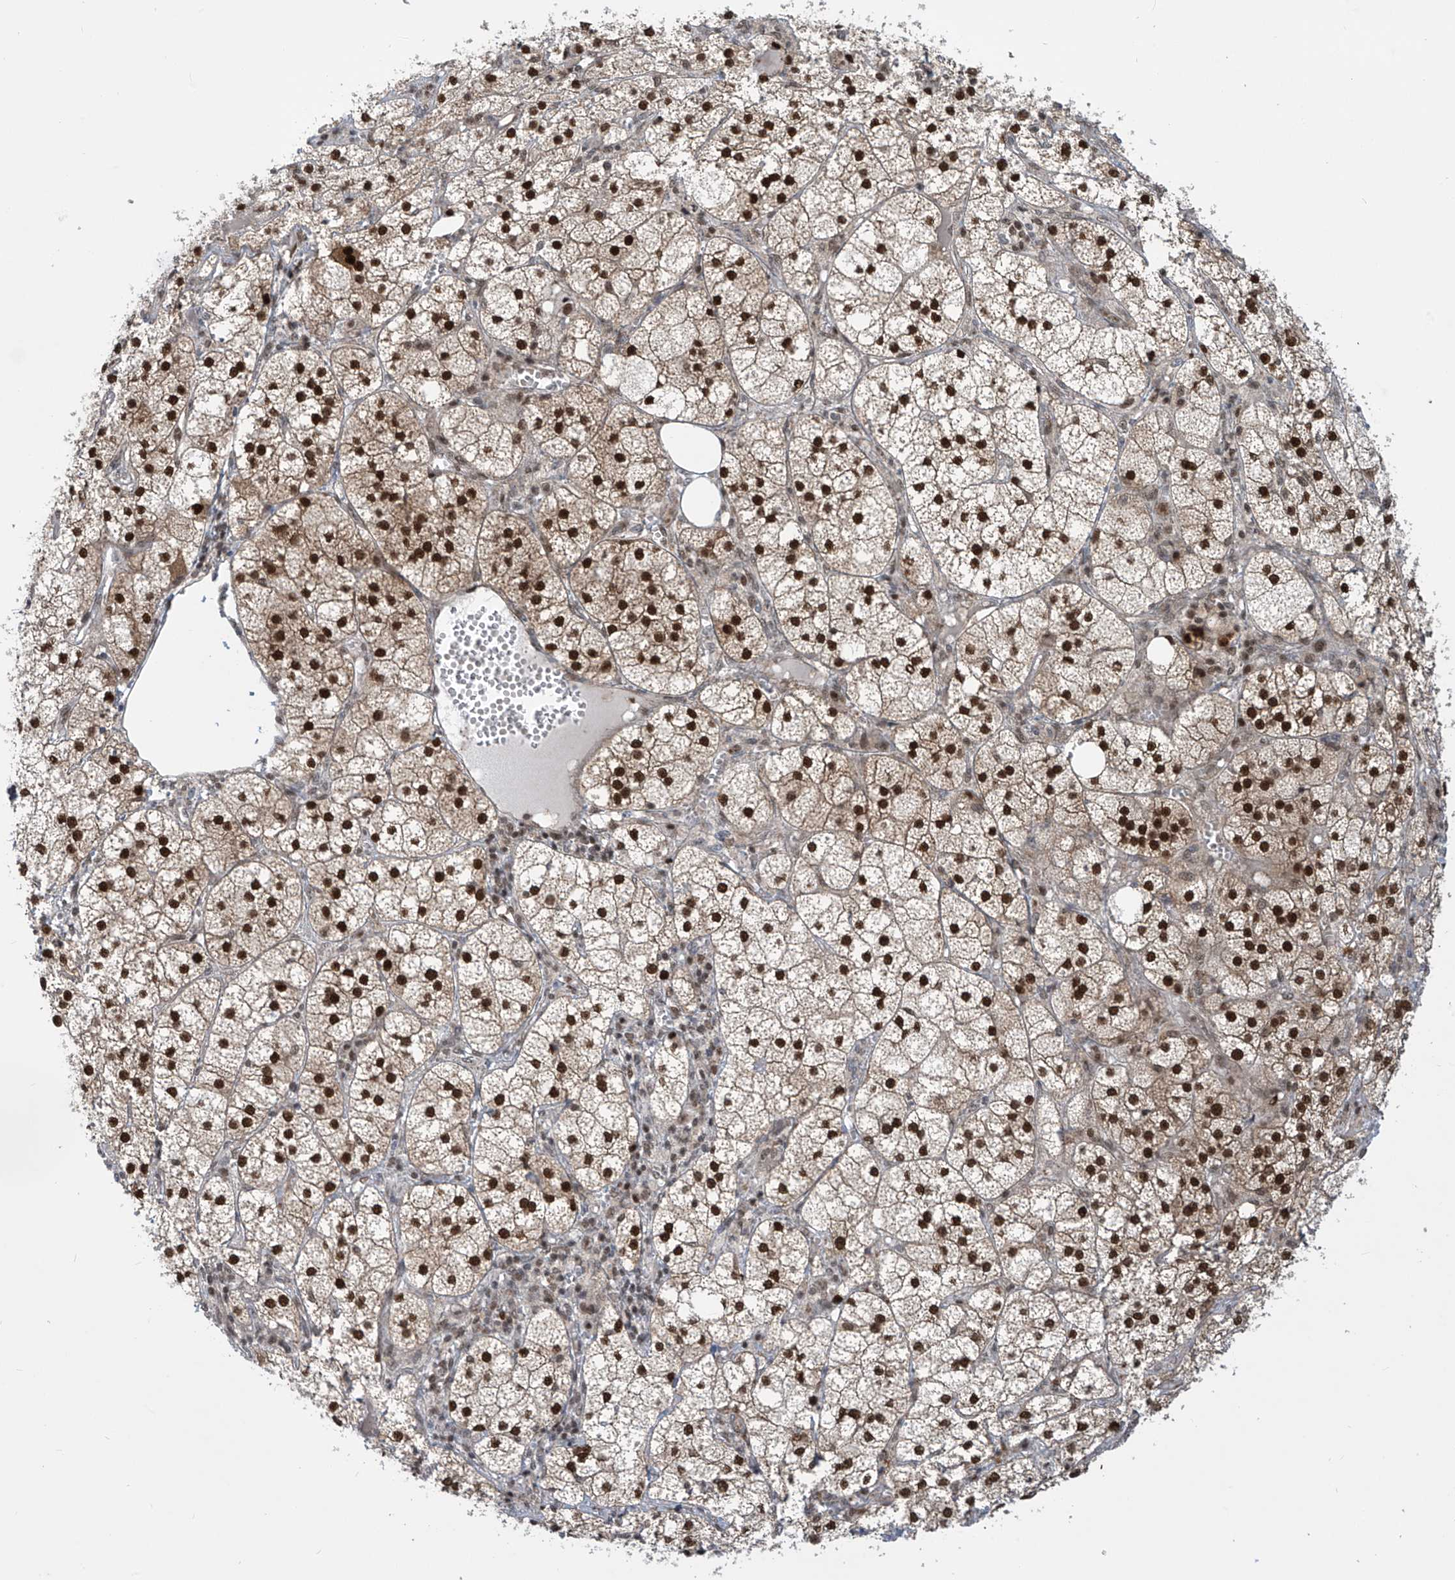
{"staining": {"intensity": "strong", "quantity": ">75%", "location": "cytoplasmic/membranous,nuclear"}, "tissue": "adrenal gland", "cell_type": "Glandular cells", "image_type": "normal", "snomed": [{"axis": "morphology", "description": "Normal tissue, NOS"}, {"axis": "topography", "description": "Adrenal gland"}], "caption": "Benign adrenal gland displays strong cytoplasmic/membranous,nuclear expression in about >75% of glandular cells The protein is shown in brown color, while the nuclei are stained blue..", "gene": "LAGE3", "patient": {"sex": "female", "age": 61}}